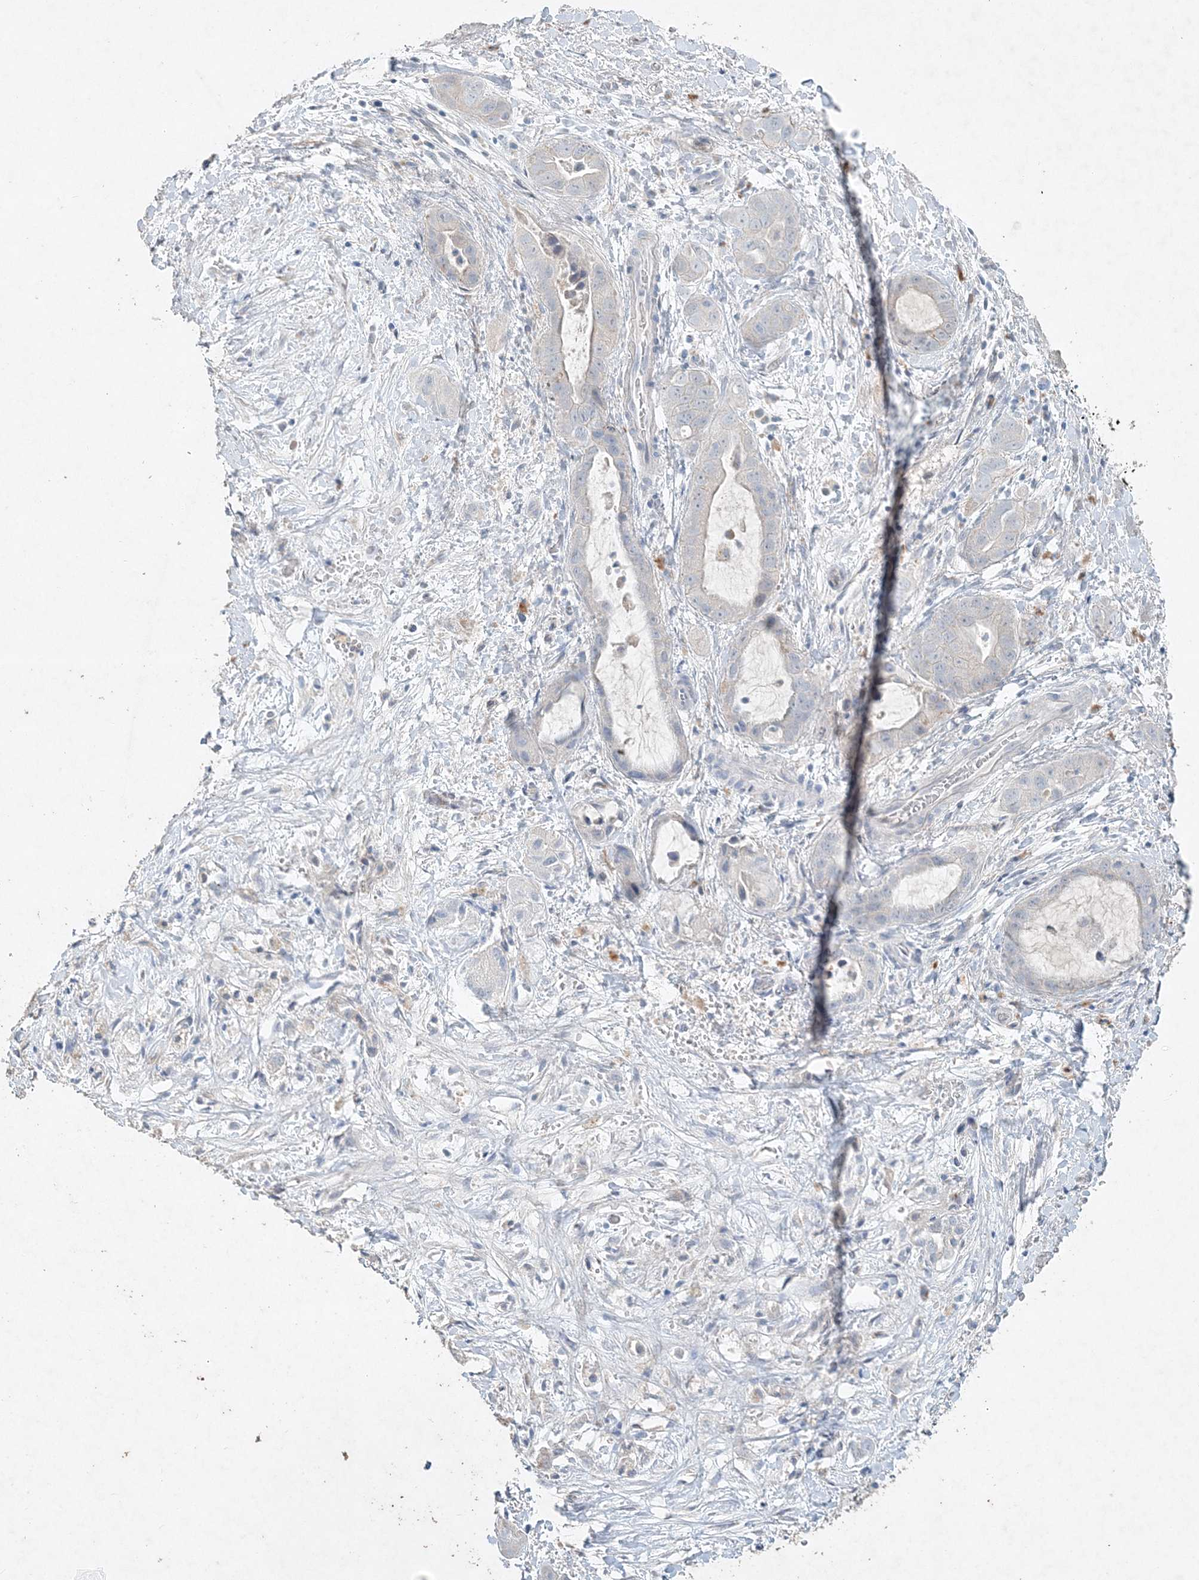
{"staining": {"intensity": "negative", "quantity": "none", "location": "none"}, "tissue": "liver cancer", "cell_type": "Tumor cells", "image_type": "cancer", "snomed": [{"axis": "morphology", "description": "Cholangiocarcinoma"}, {"axis": "topography", "description": "Liver"}], "caption": "Human liver cancer (cholangiocarcinoma) stained for a protein using immunohistochemistry reveals no positivity in tumor cells.", "gene": "DNAH5", "patient": {"sex": "female", "age": 52}}